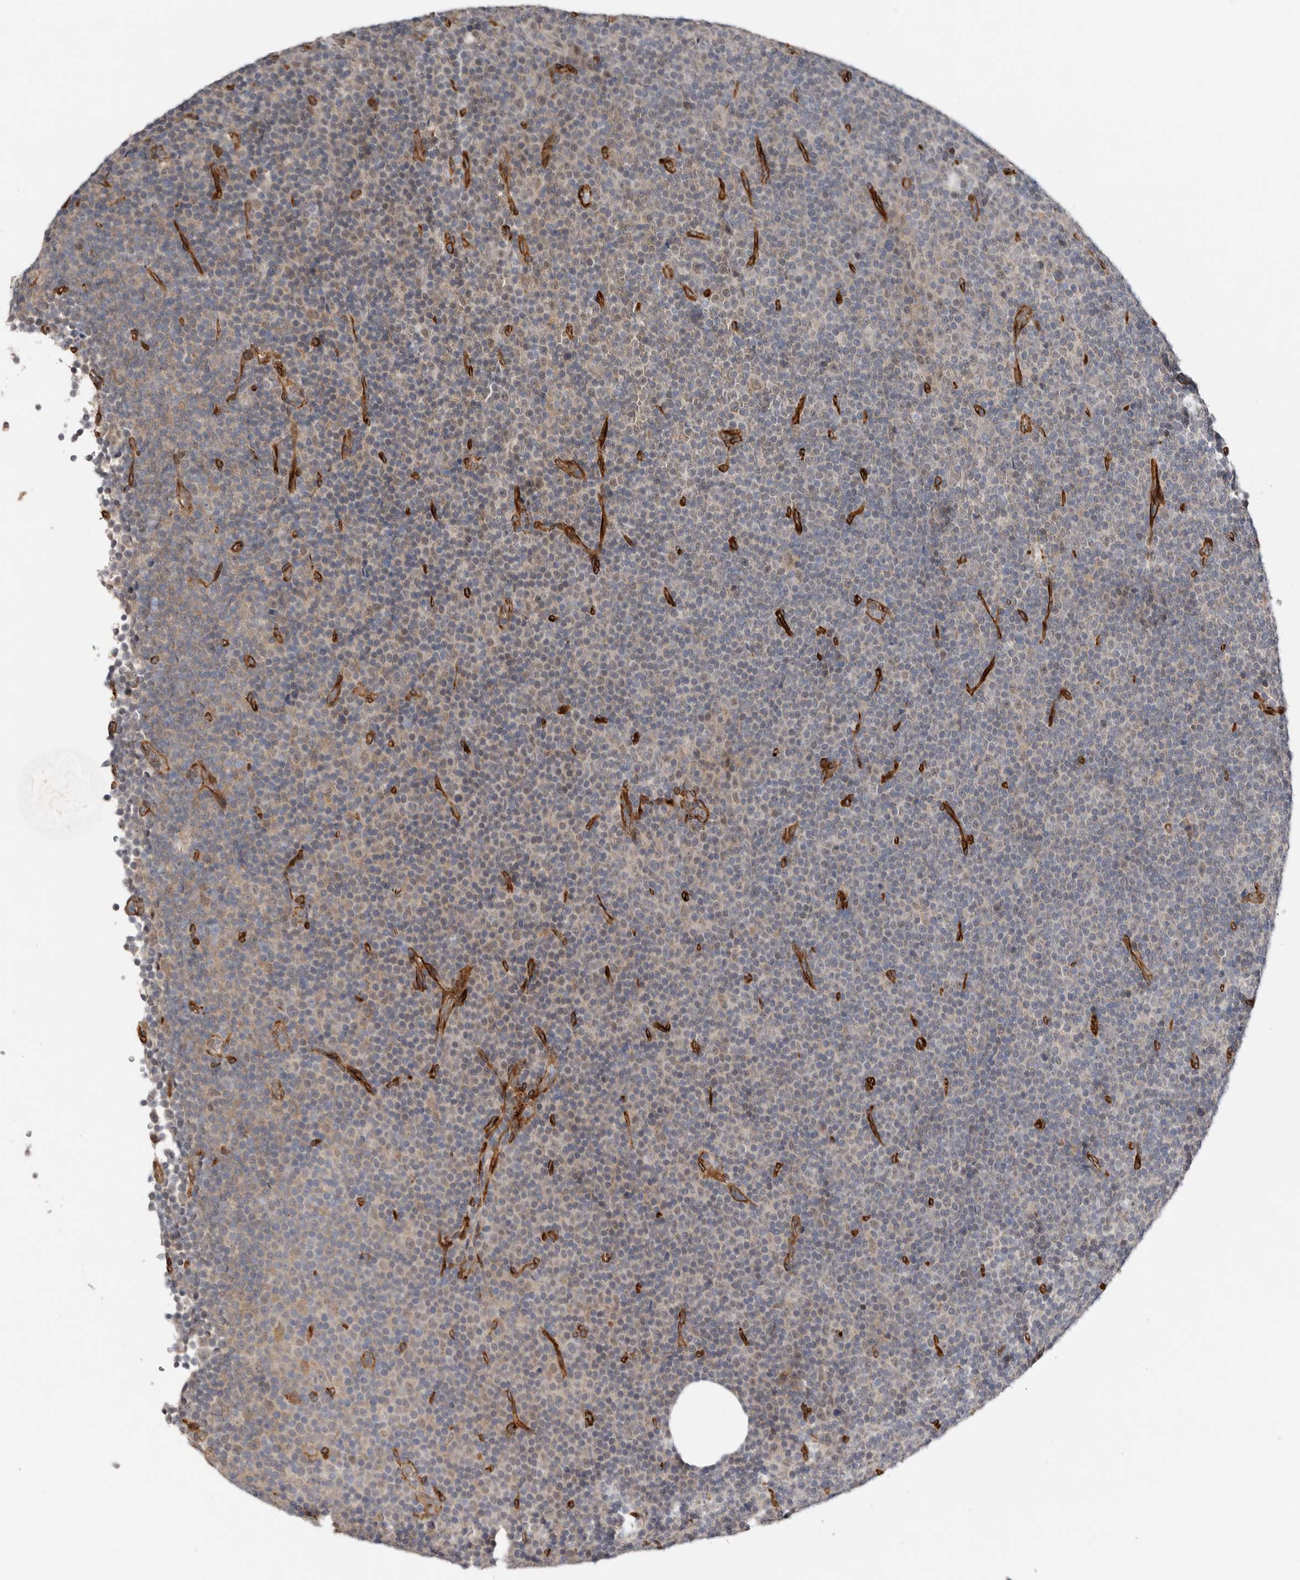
{"staining": {"intensity": "weak", "quantity": "<25%", "location": "cytoplasmic/membranous"}, "tissue": "lymphoma", "cell_type": "Tumor cells", "image_type": "cancer", "snomed": [{"axis": "morphology", "description": "Malignant lymphoma, non-Hodgkin's type, Low grade"}, {"axis": "topography", "description": "Lymph node"}], "caption": "A photomicrograph of malignant lymphoma, non-Hodgkin's type (low-grade) stained for a protein demonstrates no brown staining in tumor cells.", "gene": "RANBP17", "patient": {"sex": "female", "age": 67}}